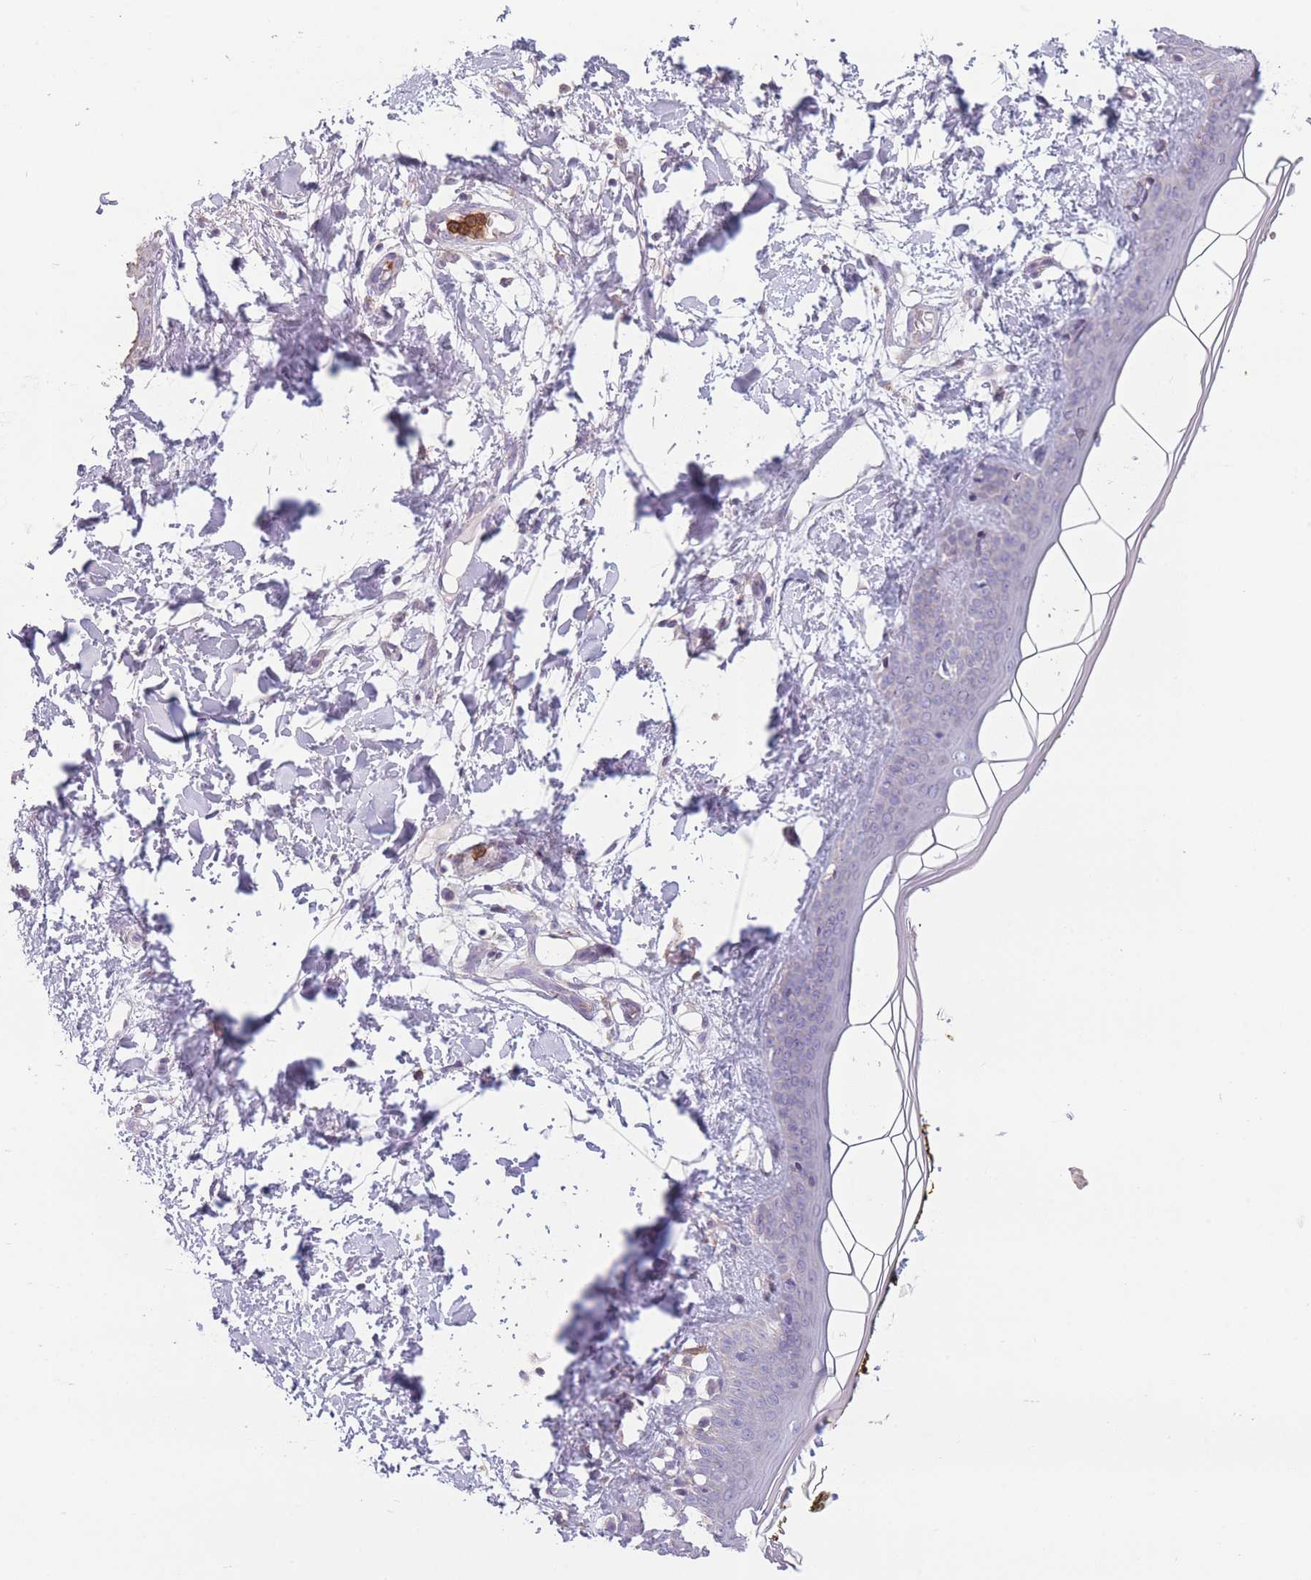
{"staining": {"intensity": "moderate", "quantity": ">75%", "location": "cytoplasmic/membranous"}, "tissue": "skin", "cell_type": "Fibroblasts", "image_type": "normal", "snomed": [{"axis": "morphology", "description": "Normal tissue, NOS"}, {"axis": "topography", "description": "Skin"}], "caption": "Moderate cytoplasmic/membranous protein expression is present in approximately >75% of fibroblasts in skin.", "gene": "PRAM1", "patient": {"sex": "female", "age": 34}}